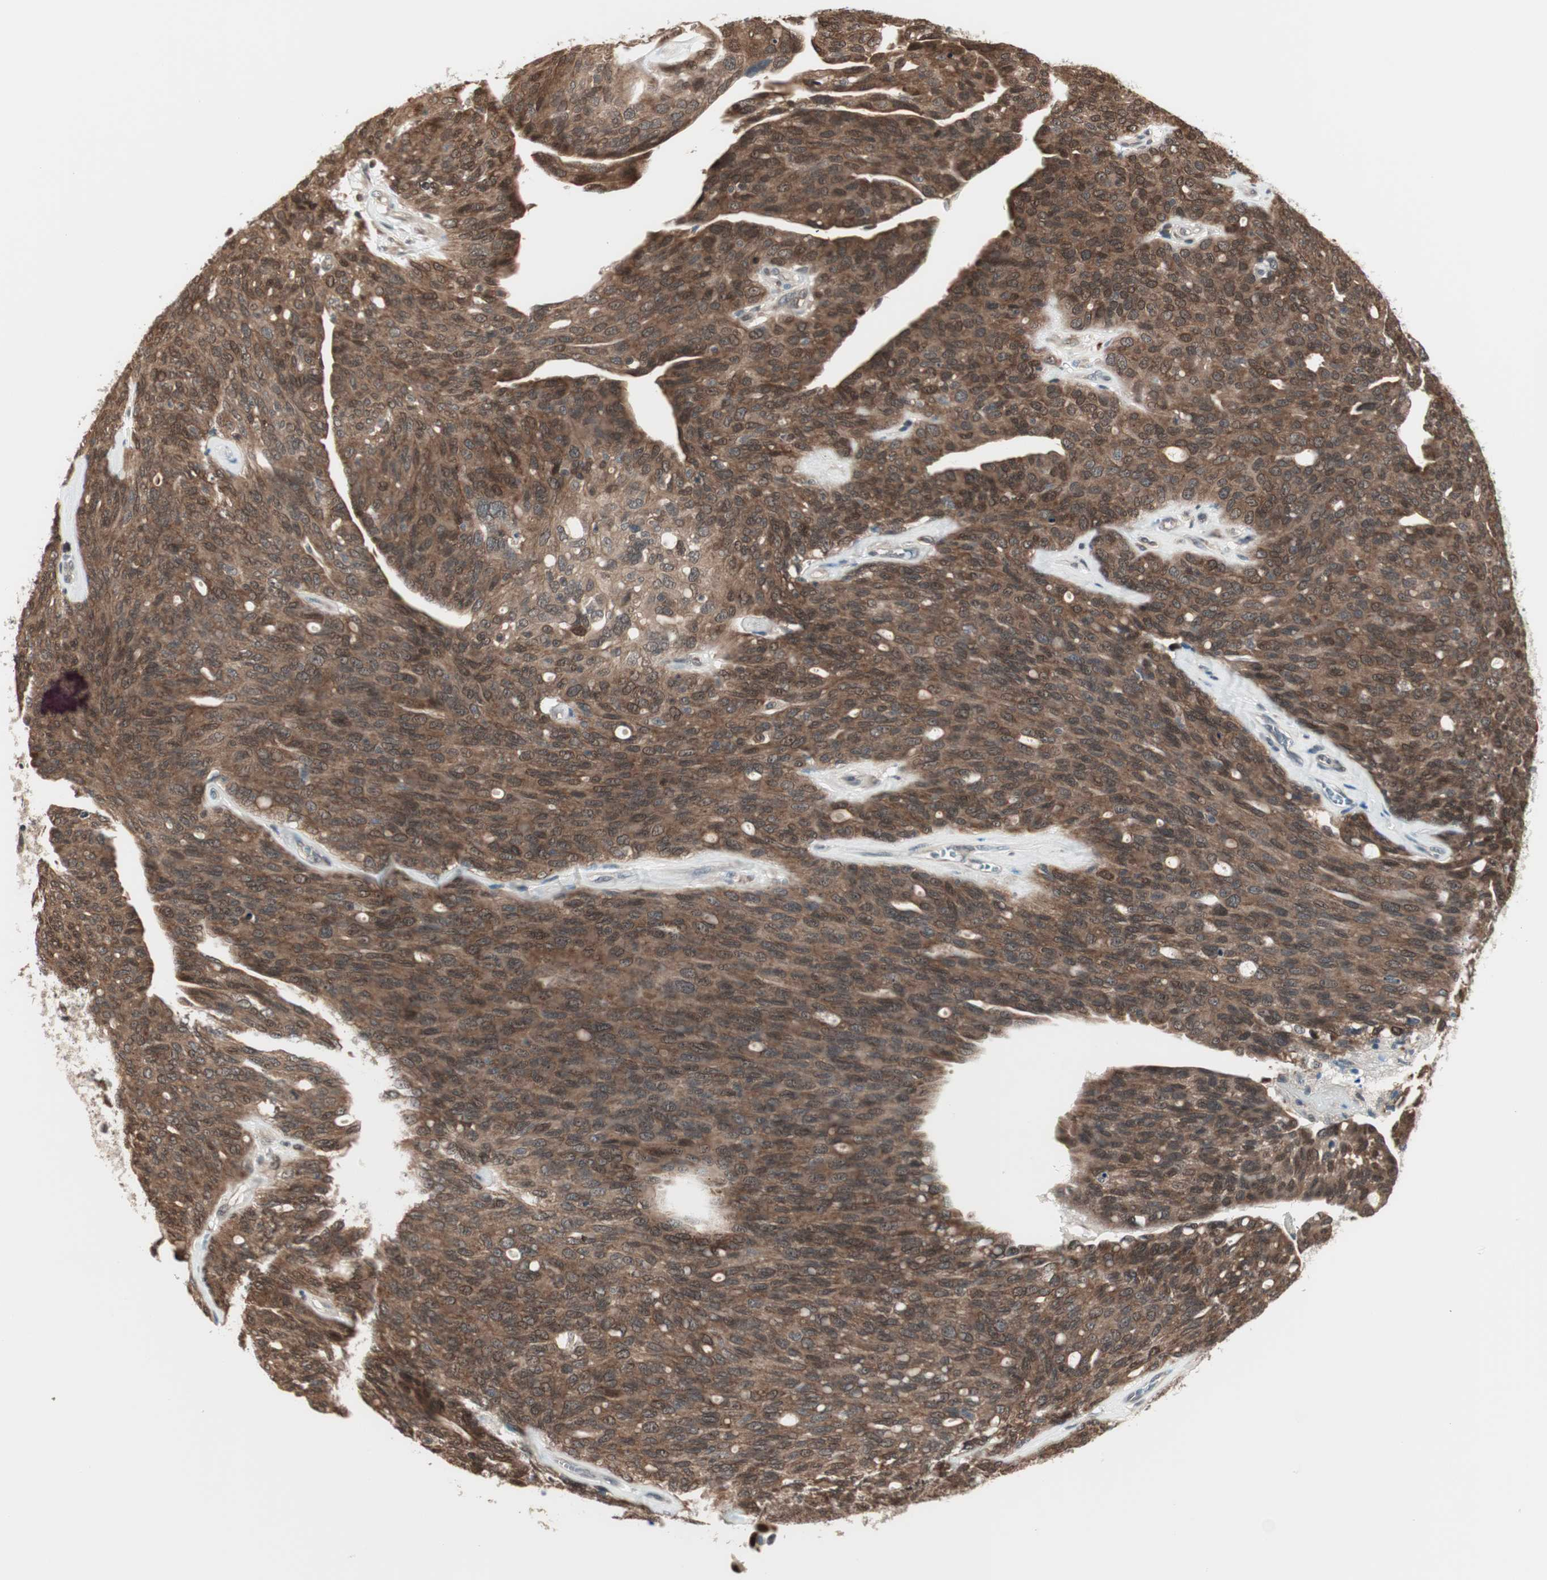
{"staining": {"intensity": "moderate", "quantity": ">75%", "location": "cytoplasmic/membranous,nuclear"}, "tissue": "ovarian cancer", "cell_type": "Tumor cells", "image_type": "cancer", "snomed": [{"axis": "morphology", "description": "Carcinoma, endometroid"}, {"axis": "topography", "description": "Ovary"}], "caption": "A micrograph showing moderate cytoplasmic/membranous and nuclear expression in approximately >75% of tumor cells in ovarian cancer (endometroid carcinoma), as visualized by brown immunohistochemical staining.", "gene": "UBE2I", "patient": {"sex": "female", "age": 60}}